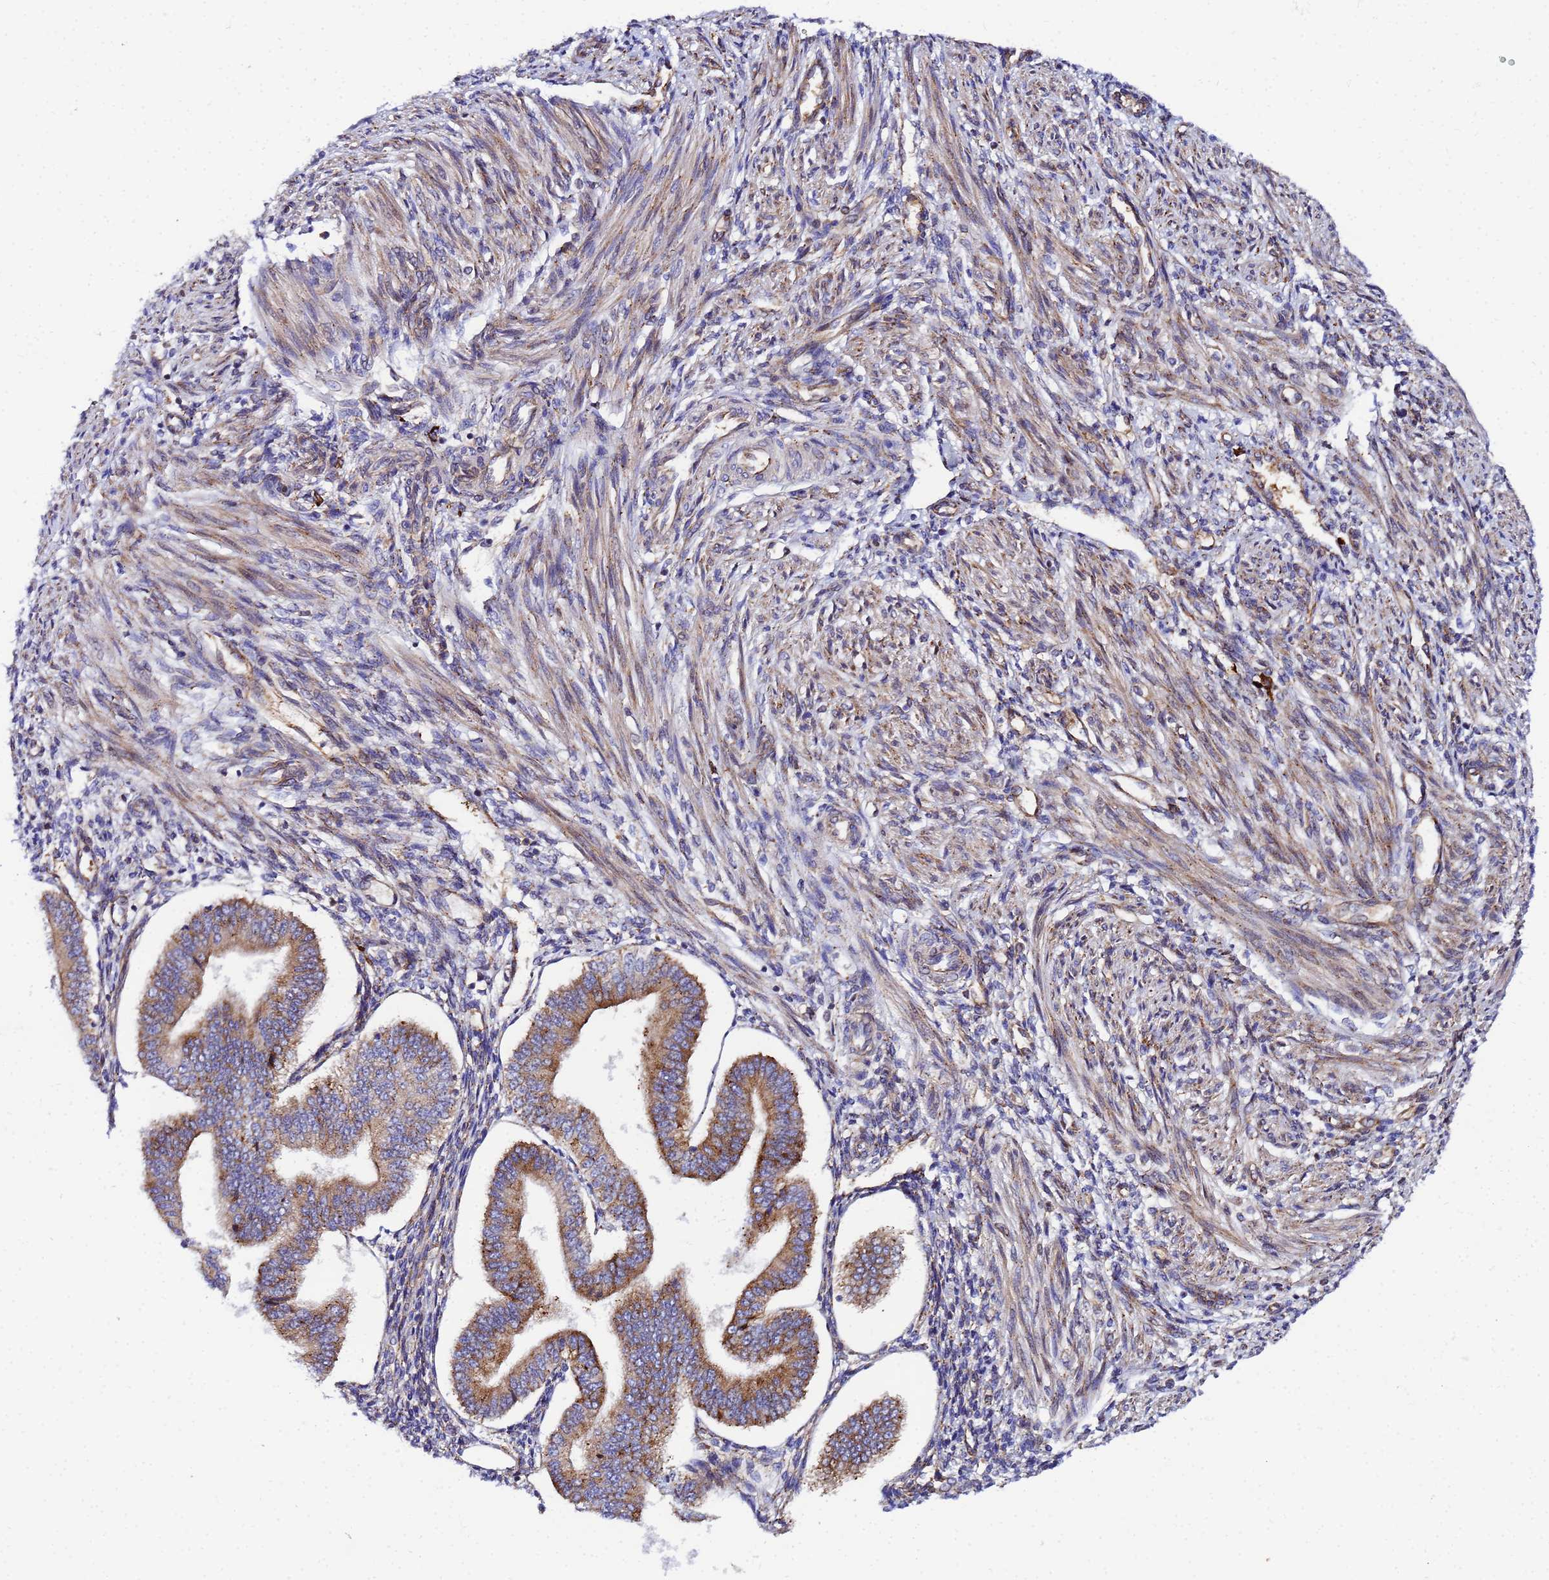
{"staining": {"intensity": "moderate", "quantity": "25%-75%", "location": "cytoplasmic/membranous"}, "tissue": "endometrium", "cell_type": "Cells in endometrial stroma", "image_type": "normal", "snomed": [{"axis": "morphology", "description": "Normal tissue, NOS"}, {"axis": "topography", "description": "Endometrium"}], "caption": "Protein expression analysis of unremarkable human endometrium reveals moderate cytoplasmic/membranous staining in about 25%-75% of cells in endometrial stroma.", "gene": "POM121C", "patient": {"sex": "female", "age": 34}}